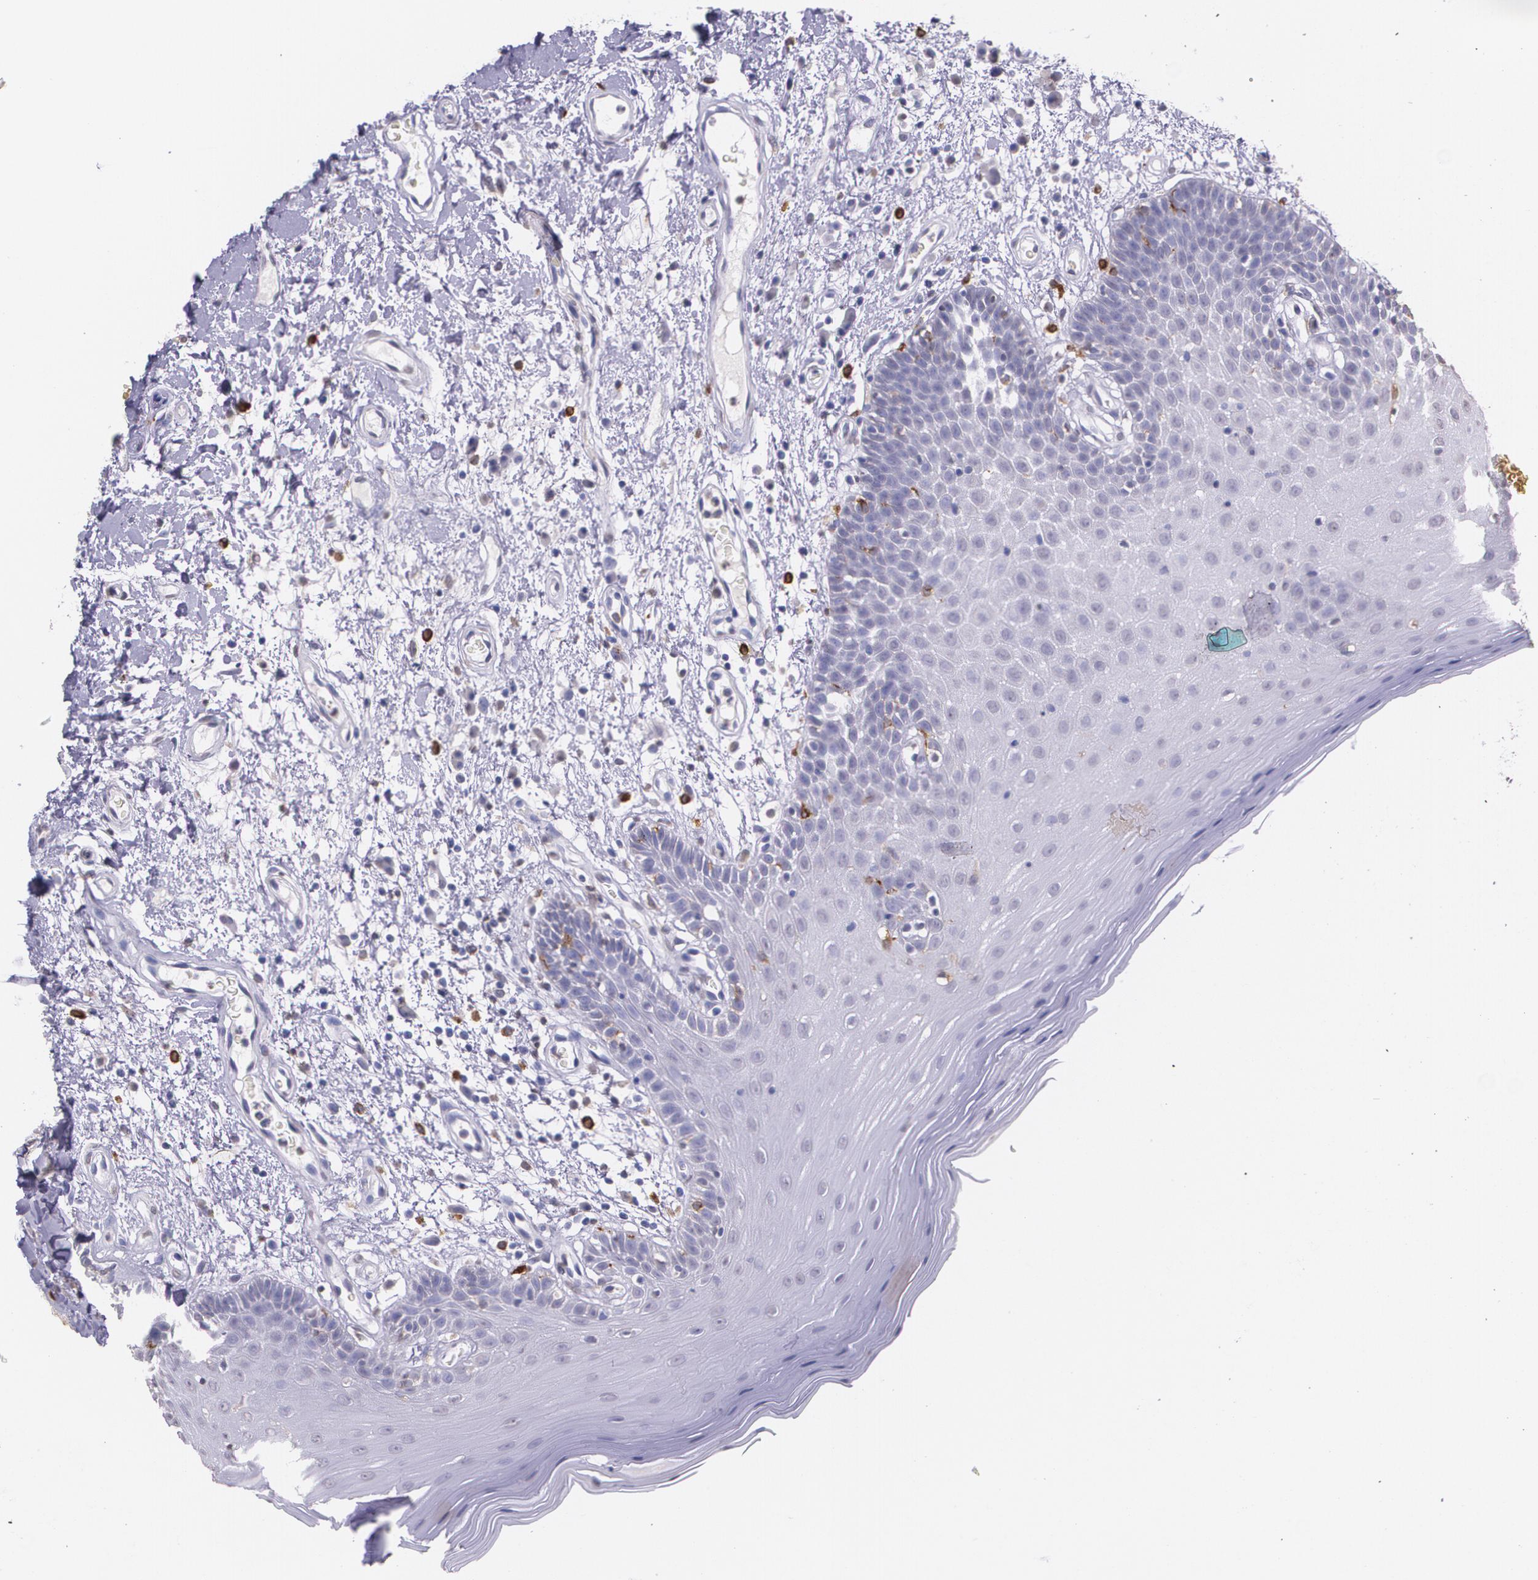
{"staining": {"intensity": "moderate", "quantity": "<25%", "location": "cytoplasmic/membranous"}, "tissue": "oral mucosa", "cell_type": "Squamous epithelial cells", "image_type": "normal", "snomed": [{"axis": "morphology", "description": "Normal tissue, NOS"}, {"axis": "morphology", "description": "Squamous cell carcinoma, NOS"}, {"axis": "topography", "description": "Skeletal muscle"}, {"axis": "topography", "description": "Oral tissue"}, {"axis": "topography", "description": "Head-Neck"}], "caption": "There is low levels of moderate cytoplasmic/membranous staining in squamous epithelial cells of benign oral mucosa, as demonstrated by immunohistochemical staining (brown color).", "gene": "RTN1", "patient": {"sex": "male", "age": 71}}